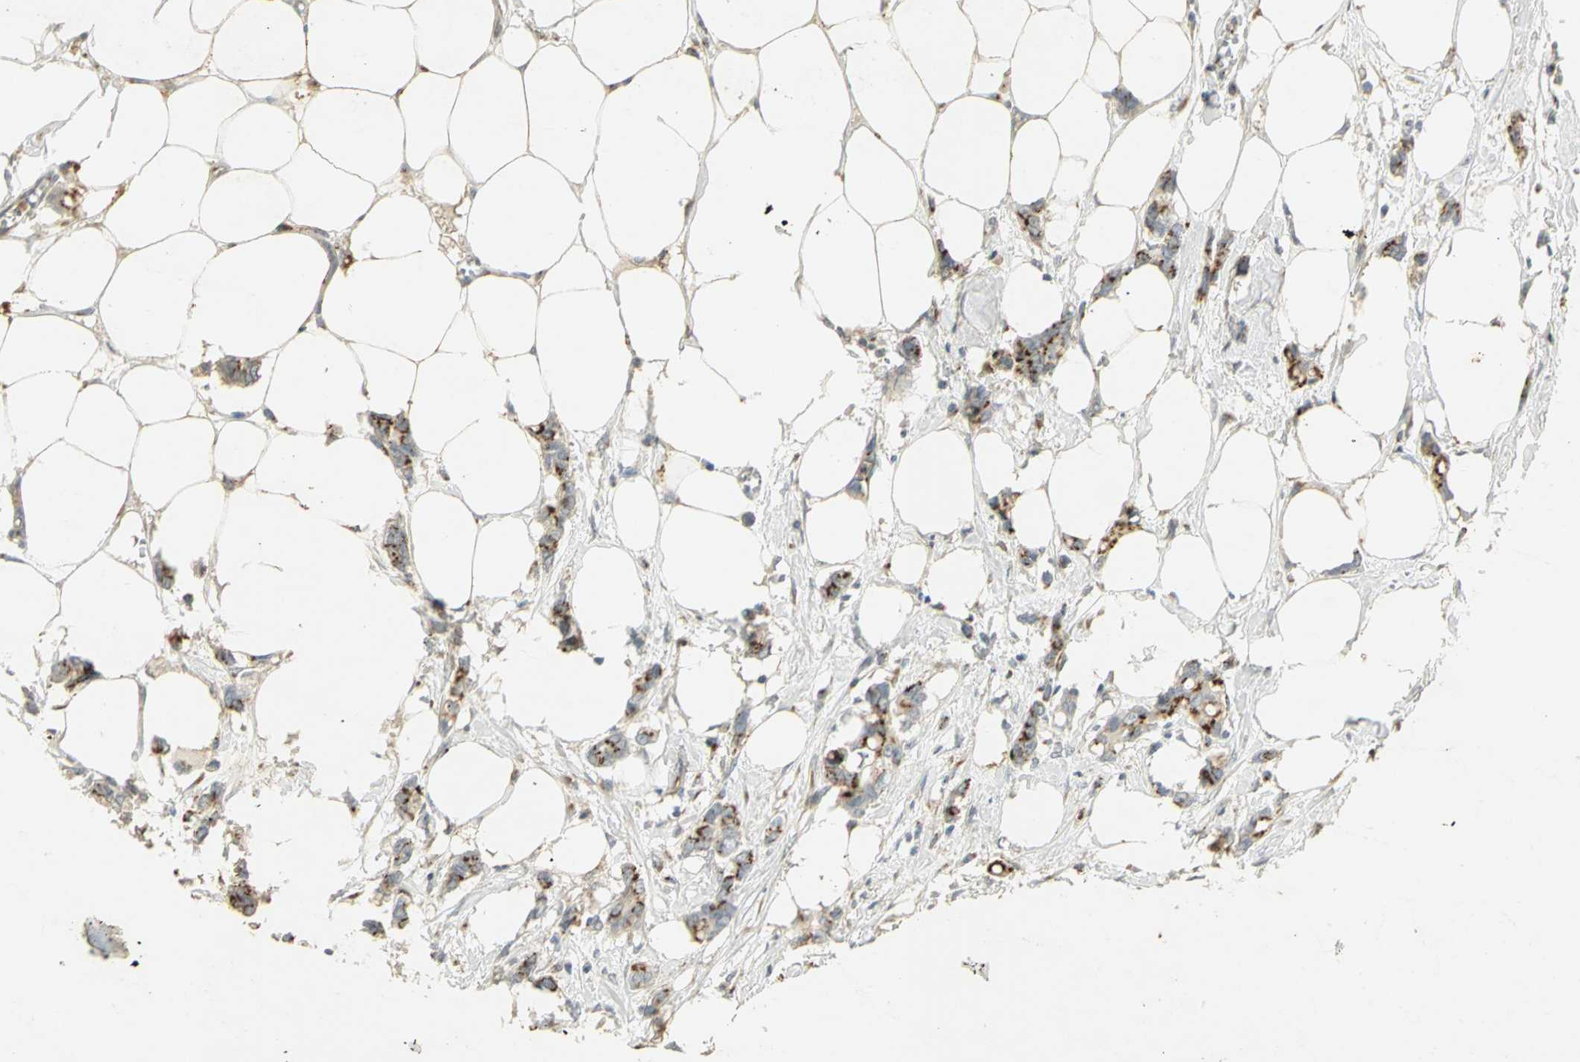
{"staining": {"intensity": "strong", "quantity": ">75%", "location": "cytoplasmic/membranous"}, "tissue": "breast cancer", "cell_type": "Tumor cells", "image_type": "cancer", "snomed": [{"axis": "morphology", "description": "Duct carcinoma"}, {"axis": "topography", "description": "Breast"}], "caption": "IHC of human intraductal carcinoma (breast) exhibits high levels of strong cytoplasmic/membranous staining in about >75% of tumor cells. The staining was performed using DAB, with brown indicating positive protein expression. Nuclei are stained blue with hematoxylin.", "gene": "TM9SF2", "patient": {"sex": "female", "age": 84}}